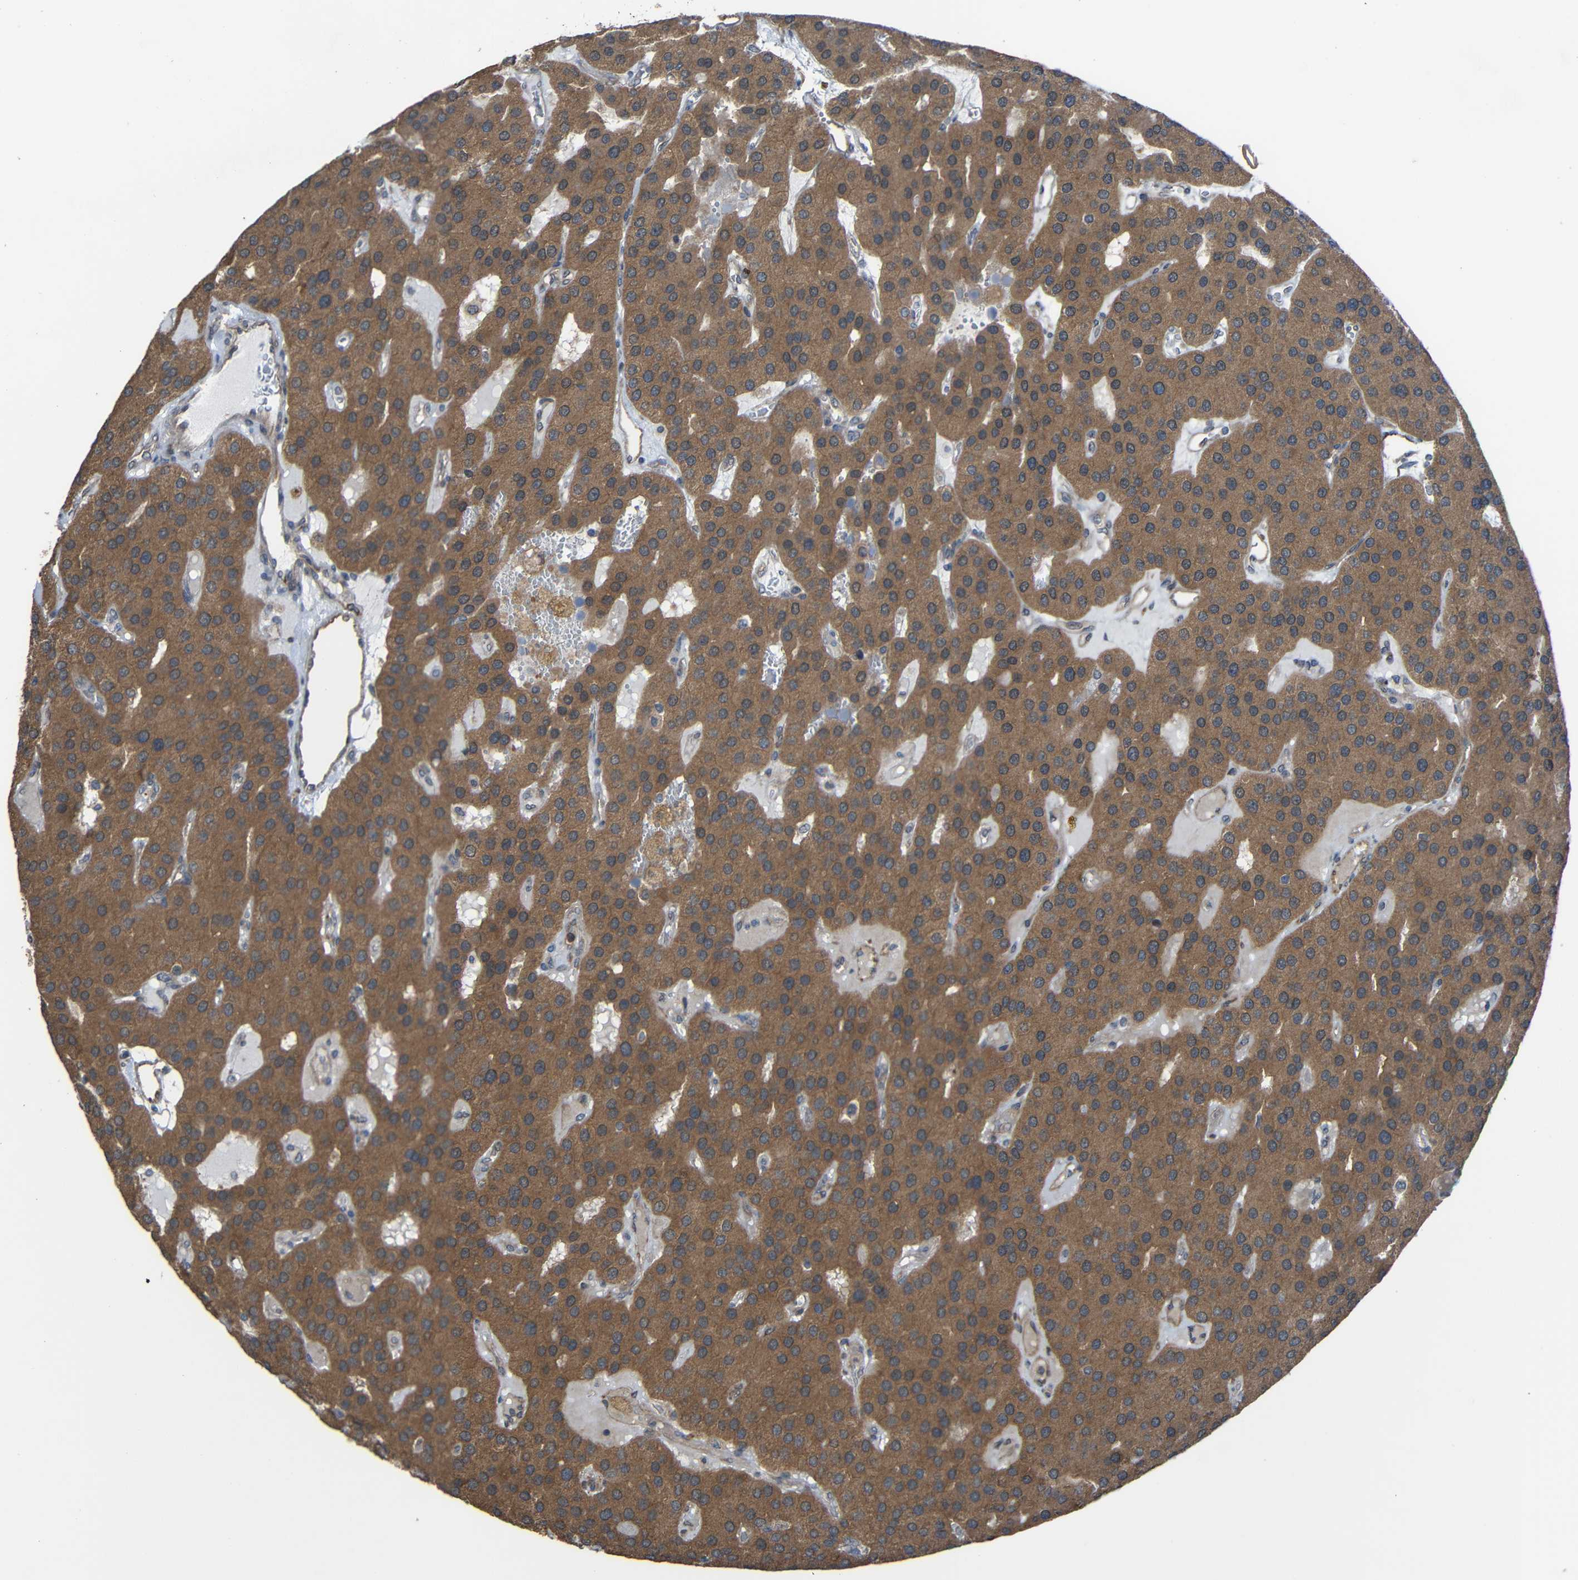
{"staining": {"intensity": "moderate", "quantity": ">75%", "location": "cytoplasmic/membranous"}, "tissue": "parathyroid gland", "cell_type": "Glandular cells", "image_type": "normal", "snomed": [{"axis": "morphology", "description": "Normal tissue, NOS"}, {"axis": "morphology", "description": "Adenoma, NOS"}, {"axis": "topography", "description": "Parathyroid gland"}], "caption": "IHC photomicrograph of normal parathyroid gland: parathyroid gland stained using immunohistochemistry exhibits medium levels of moderate protein expression localized specifically in the cytoplasmic/membranous of glandular cells, appearing as a cytoplasmic/membranous brown color.", "gene": "CHST9", "patient": {"sex": "female", "age": 86}}